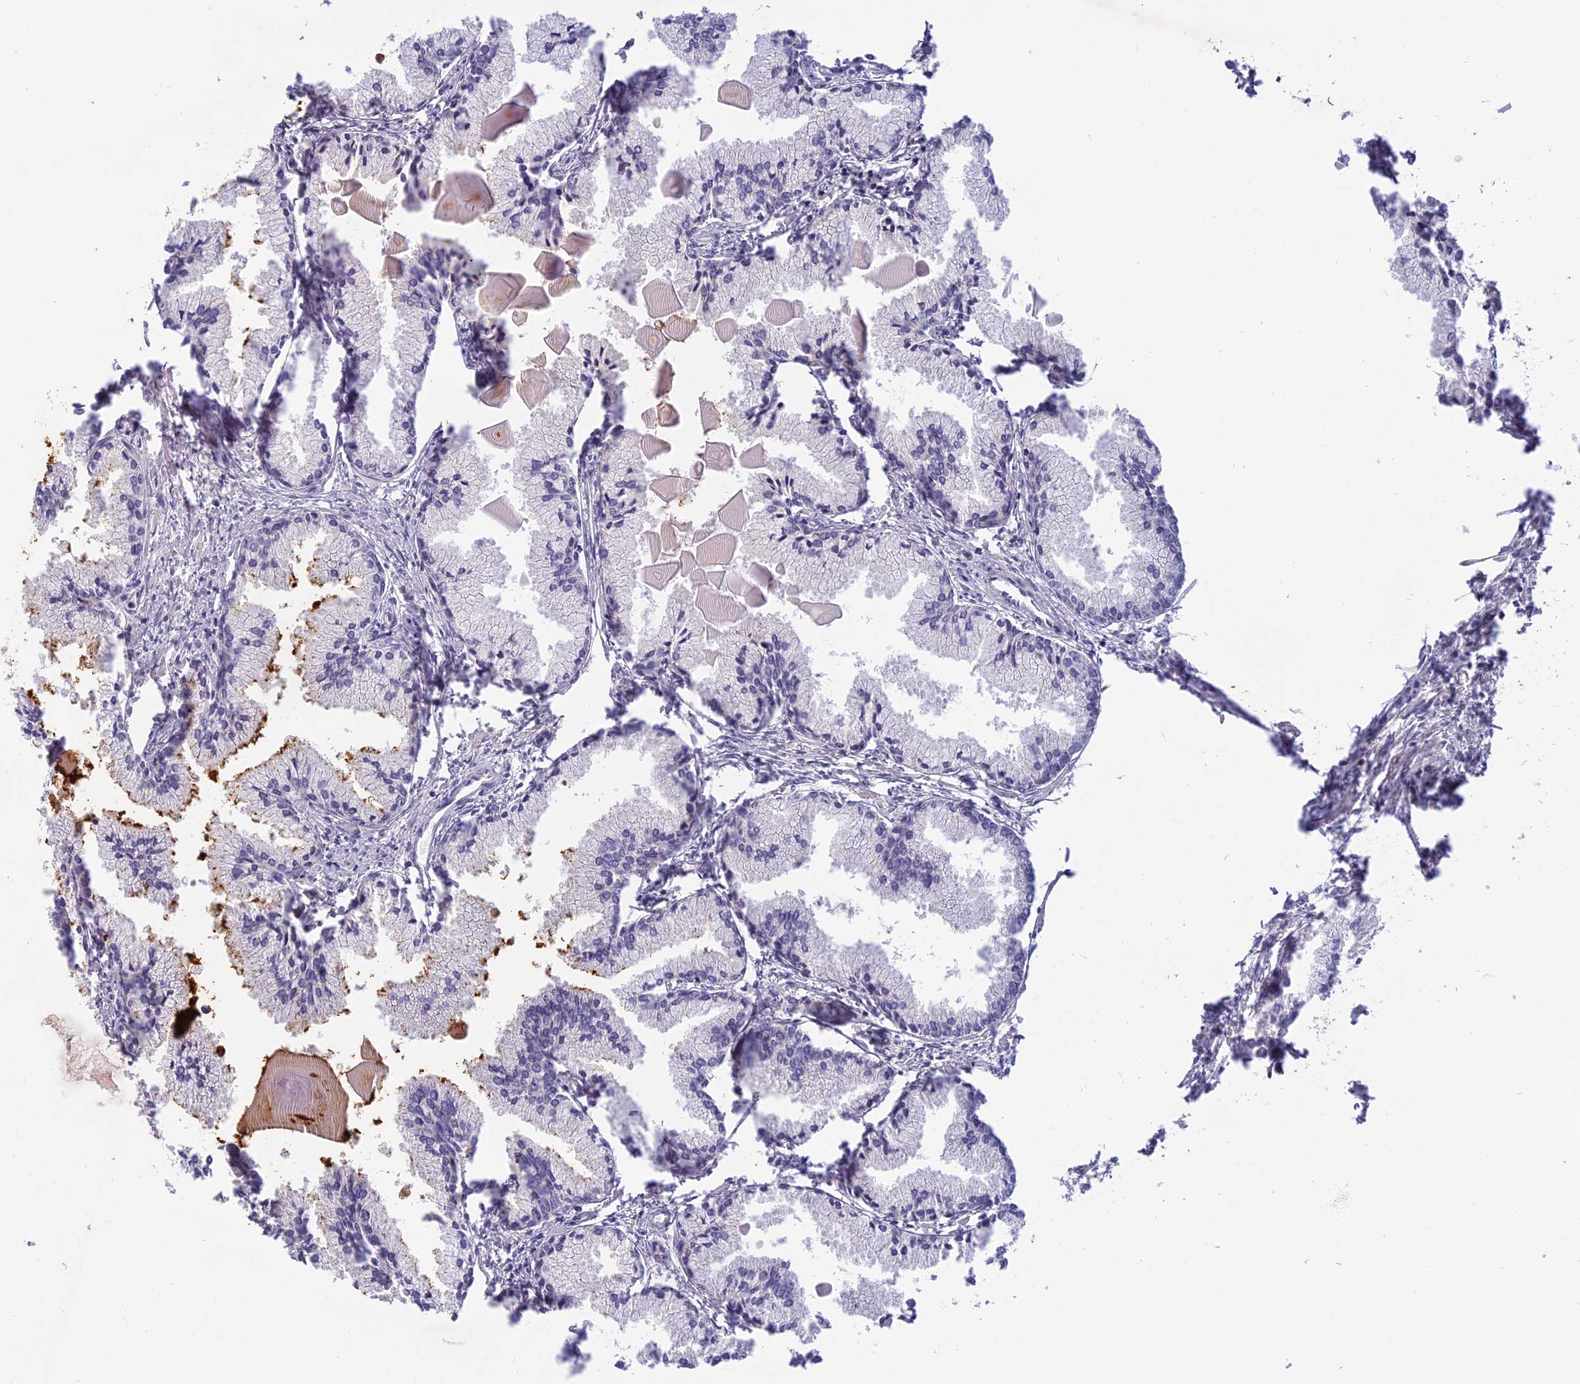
{"staining": {"intensity": "negative", "quantity": "none", "location": "none"}, "tissue": "prostate cancer", "cell_type": "Tumor cells", "image_type": "cancer", "snomed": [{"axis": "morphology", "description": "Adenocarcinoma, High grade"}, {"axis": "topography", "description": "Prostate"}], "caption": "Human adenocarcinoma (high-grade) (prostate) stained for a protein using IHC displays no staining in tumor cells.", "gene": "SEMA7A", "patient": {"sex": "male", "age": 68}}